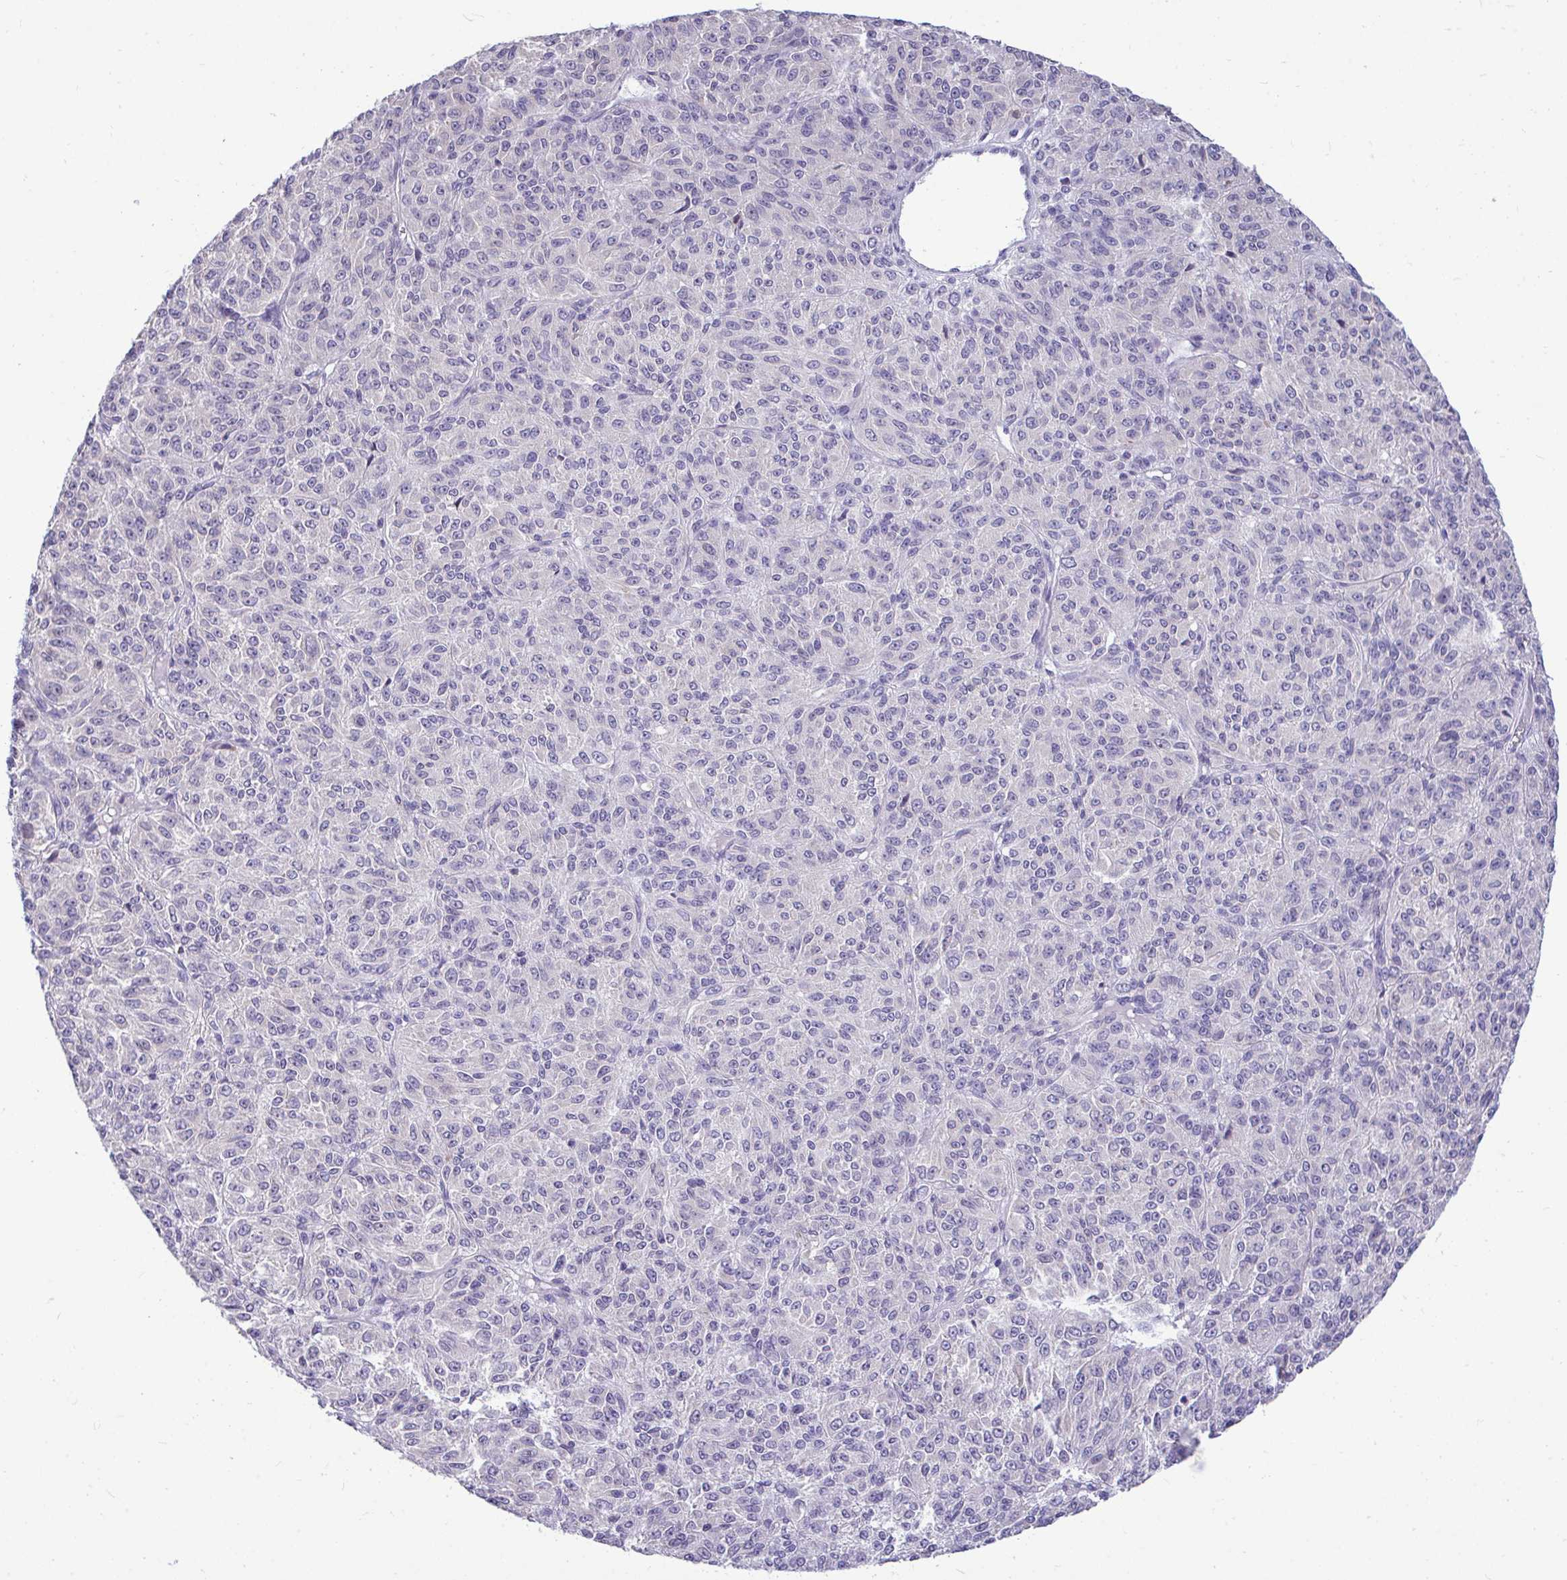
{"staining": {"intensity": "negative", "quantity": "none", "location": "none"}, "tissue": "melanoma", "cell_type": "Tumor cells", "image_type": "cancer", "snomed": [{"axis": "morphology", "description": "Malignant melanoma, Metastatic site"}, {"axis": "topography", "description": "Brain"}], "caption": "High magnification brightfield microscopy of melanoma stained with DAB (3,3'-diaminobenzidine) (brown) and counterstained with hematoxylin (blue): tumor cells show no significant positivity.", "gene": "PIGK", "patient": {"sex": "female", "age": 56}}